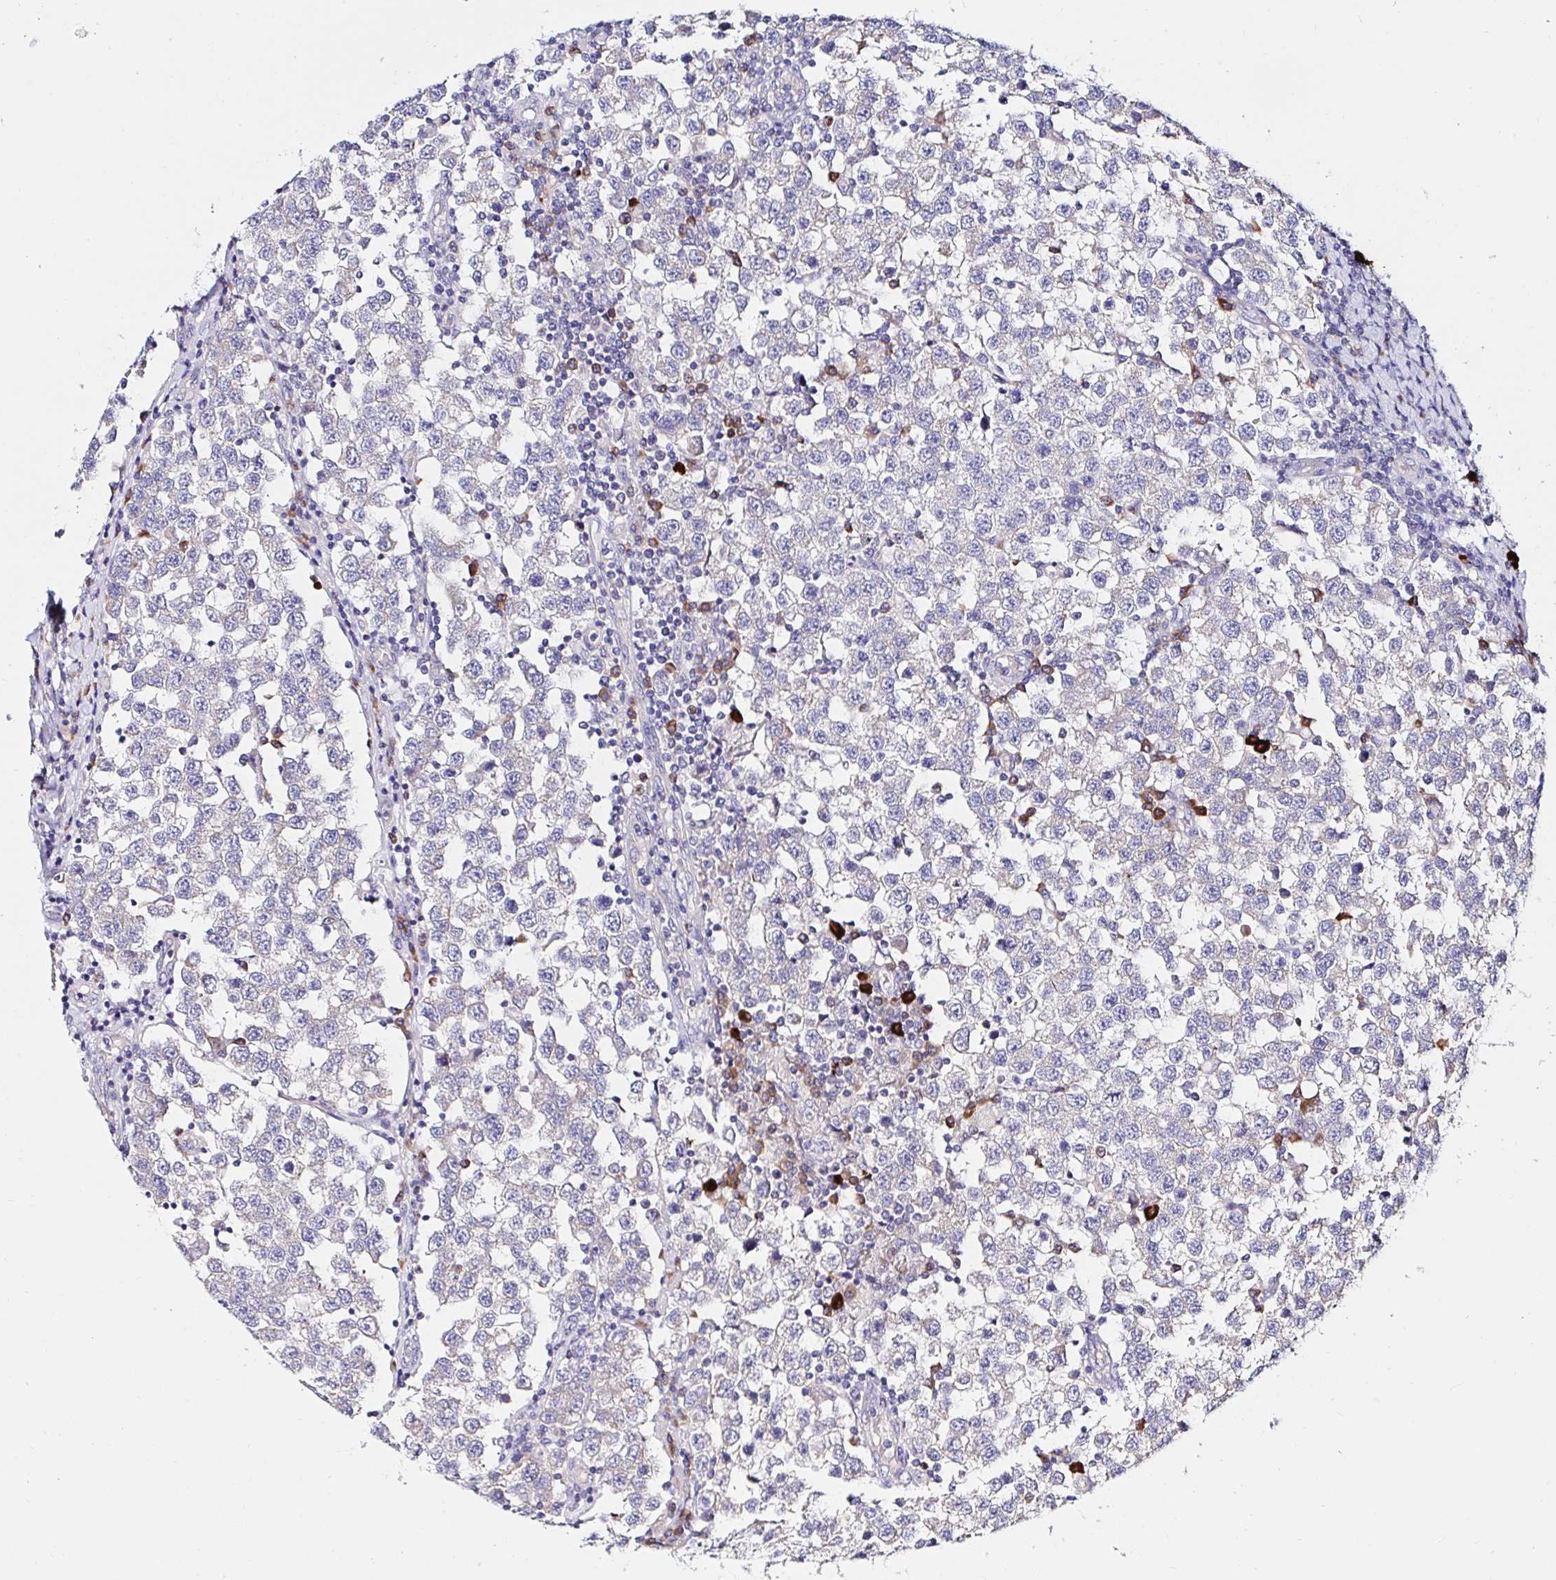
{"staining": {"intensity": "negative", "quantity": "none", "location": "none"}, "tissue": "testis cancer", "cell_type": "Tumor cells", "image_type": "cancer", "snomed": [{"axis": "morphology", "description": "Seminoma, NOS"}, {"axis": "topography", "description": "Testis"}], "caption": "Immunohistochemistry of seminoma (testis) displays no expression in tumor cells. (DAB (3,3'-diaminobenzidine) immunohistochemistry (IHC) visualized using brightfield microscopy, high magnification).", "gene": "VSIG2", "patient": {"sex": "male", "age": 34}}